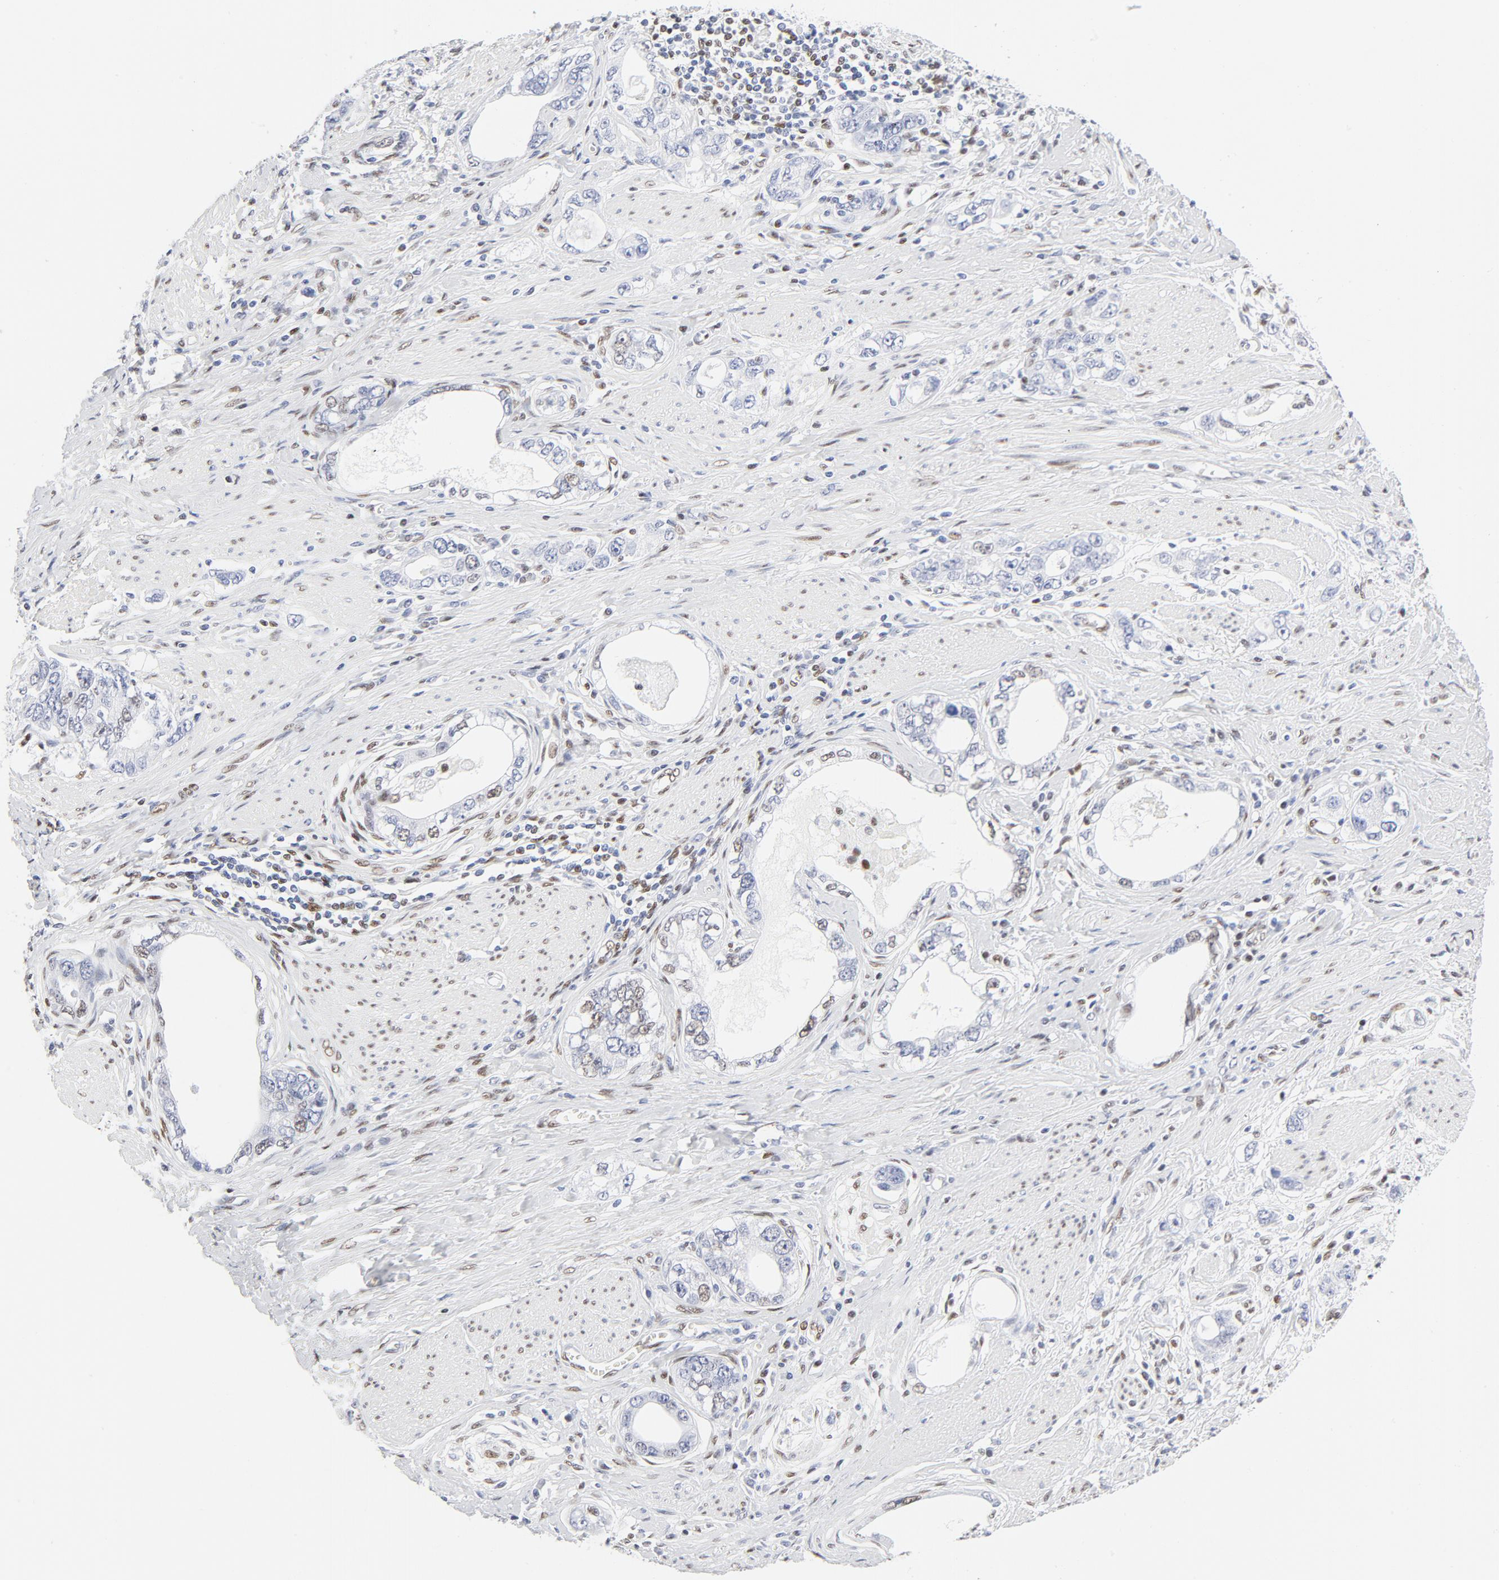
{"staining": {"intensity": "weak", "quantity": "<25%", "location": "nuclear"}, "tissue": "stomach cancer", "cell_type": "Tumor cells", "image_type": "cancer", "snomed": [{"axis": "morphology", "description": "Adenocarcinoma, NOS"}, {"axis": "topography", "description": "Stomach, lower"}], "caption": "A high-resolution micrograph shows IHC staining of stomach cancer (adenocarcinoma), which shows no significant staining in tumor cells.", "gene": "ATF2", "patient": {"sex": "female", "age": 93}}